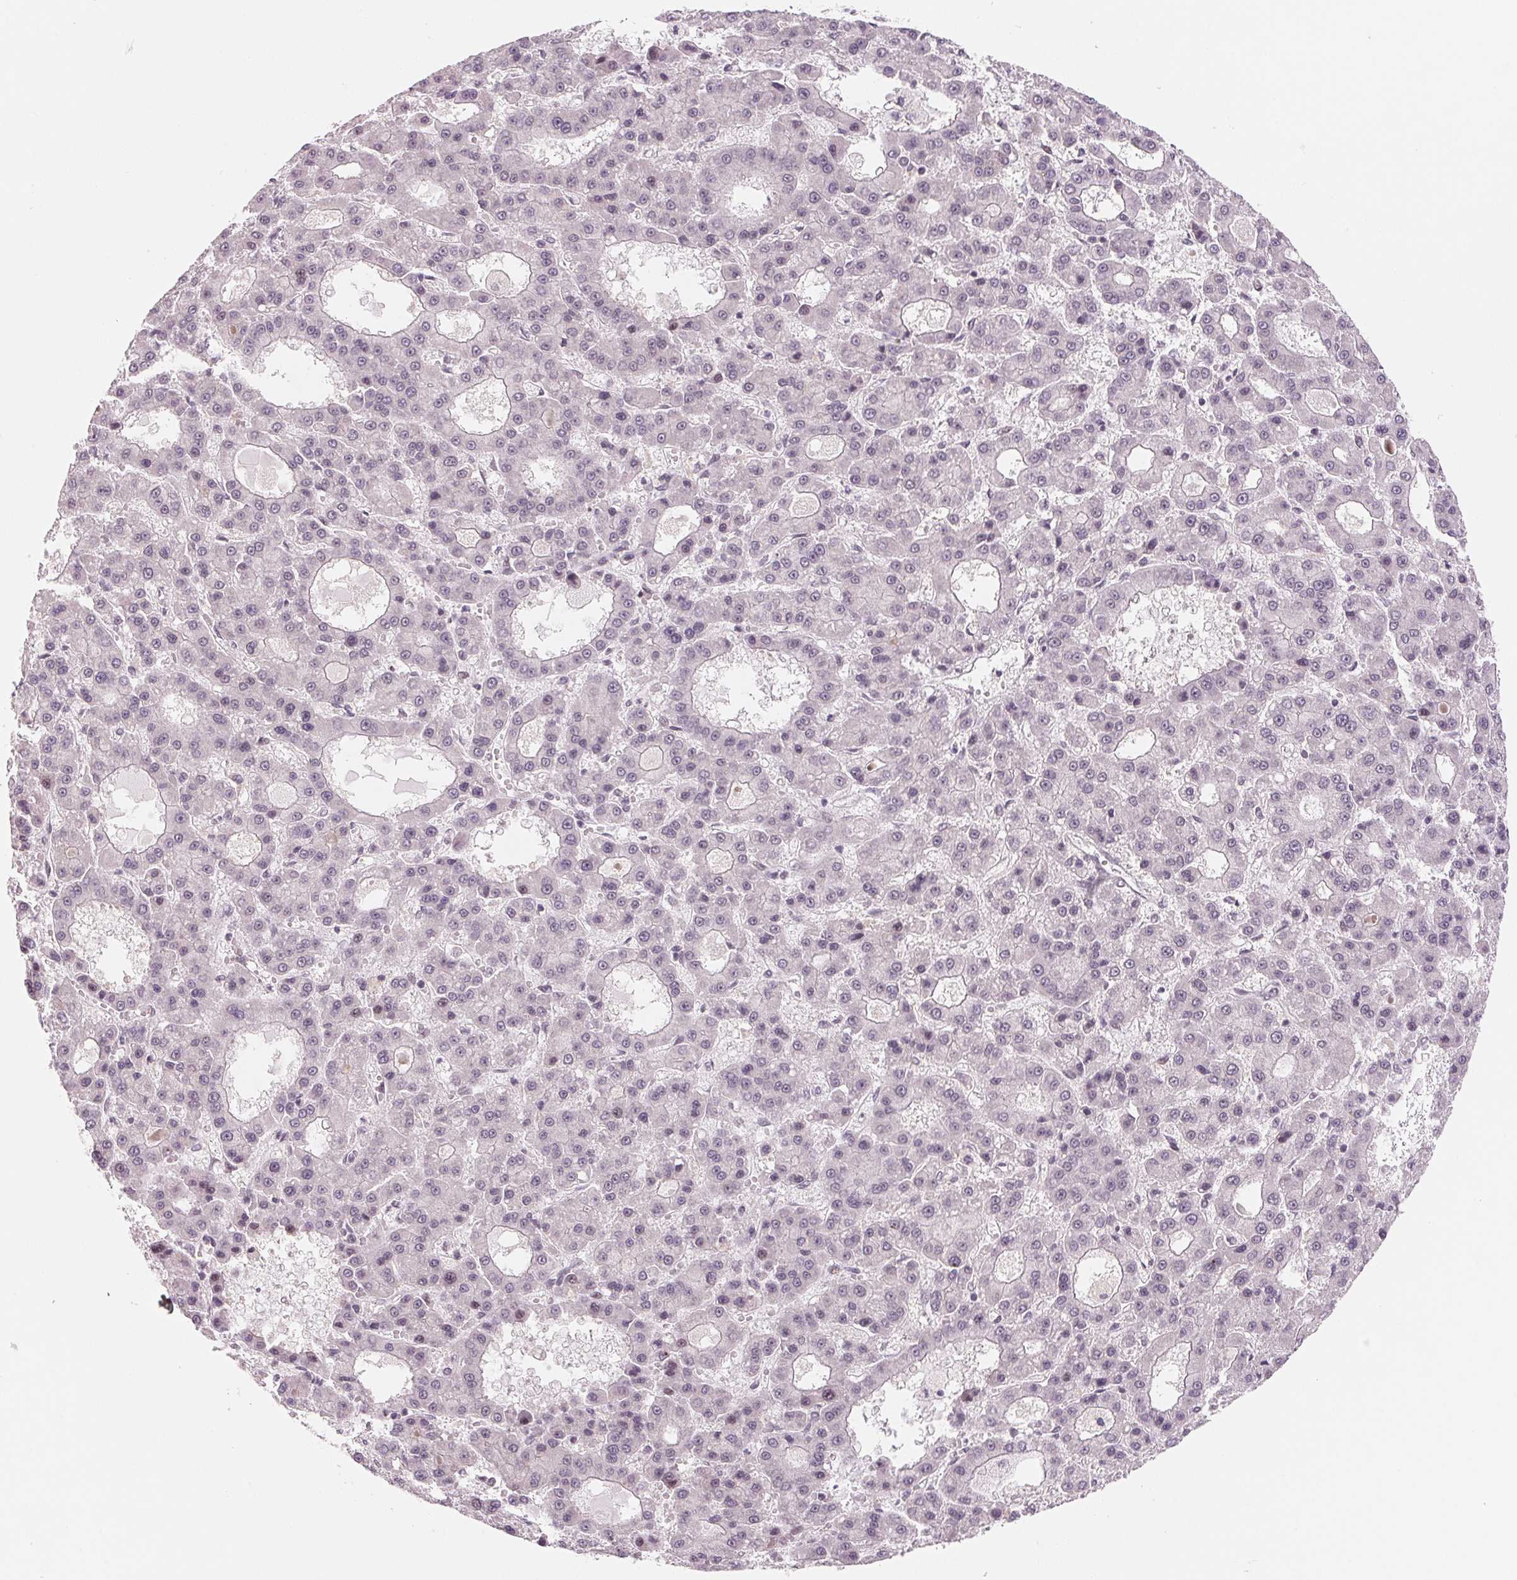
{"staining": {"intensity": "negative", "quantity": "none", "location": "none"}, "tissue": "liver cancer", "cell_type": "Tumor cells", "image_type": "cancer", "snomed": [{"axis": "morphology", "description": "Carcinoma, Hepatocellular, NOS"}, {"axis": "topography", "description": "Liver"}], "caption": "Liver hepatocellular carcinoma was stained to show a protein in brown. There is no significant staining in tumor cells. The staining was performed using DAB to visualize the protein expression in brown, while the nuclei were stained in blue with hematoxylin (Magnification: 20x).", "gene": "DNAJB6", "patient": {"sex": "male", "age": 70}}